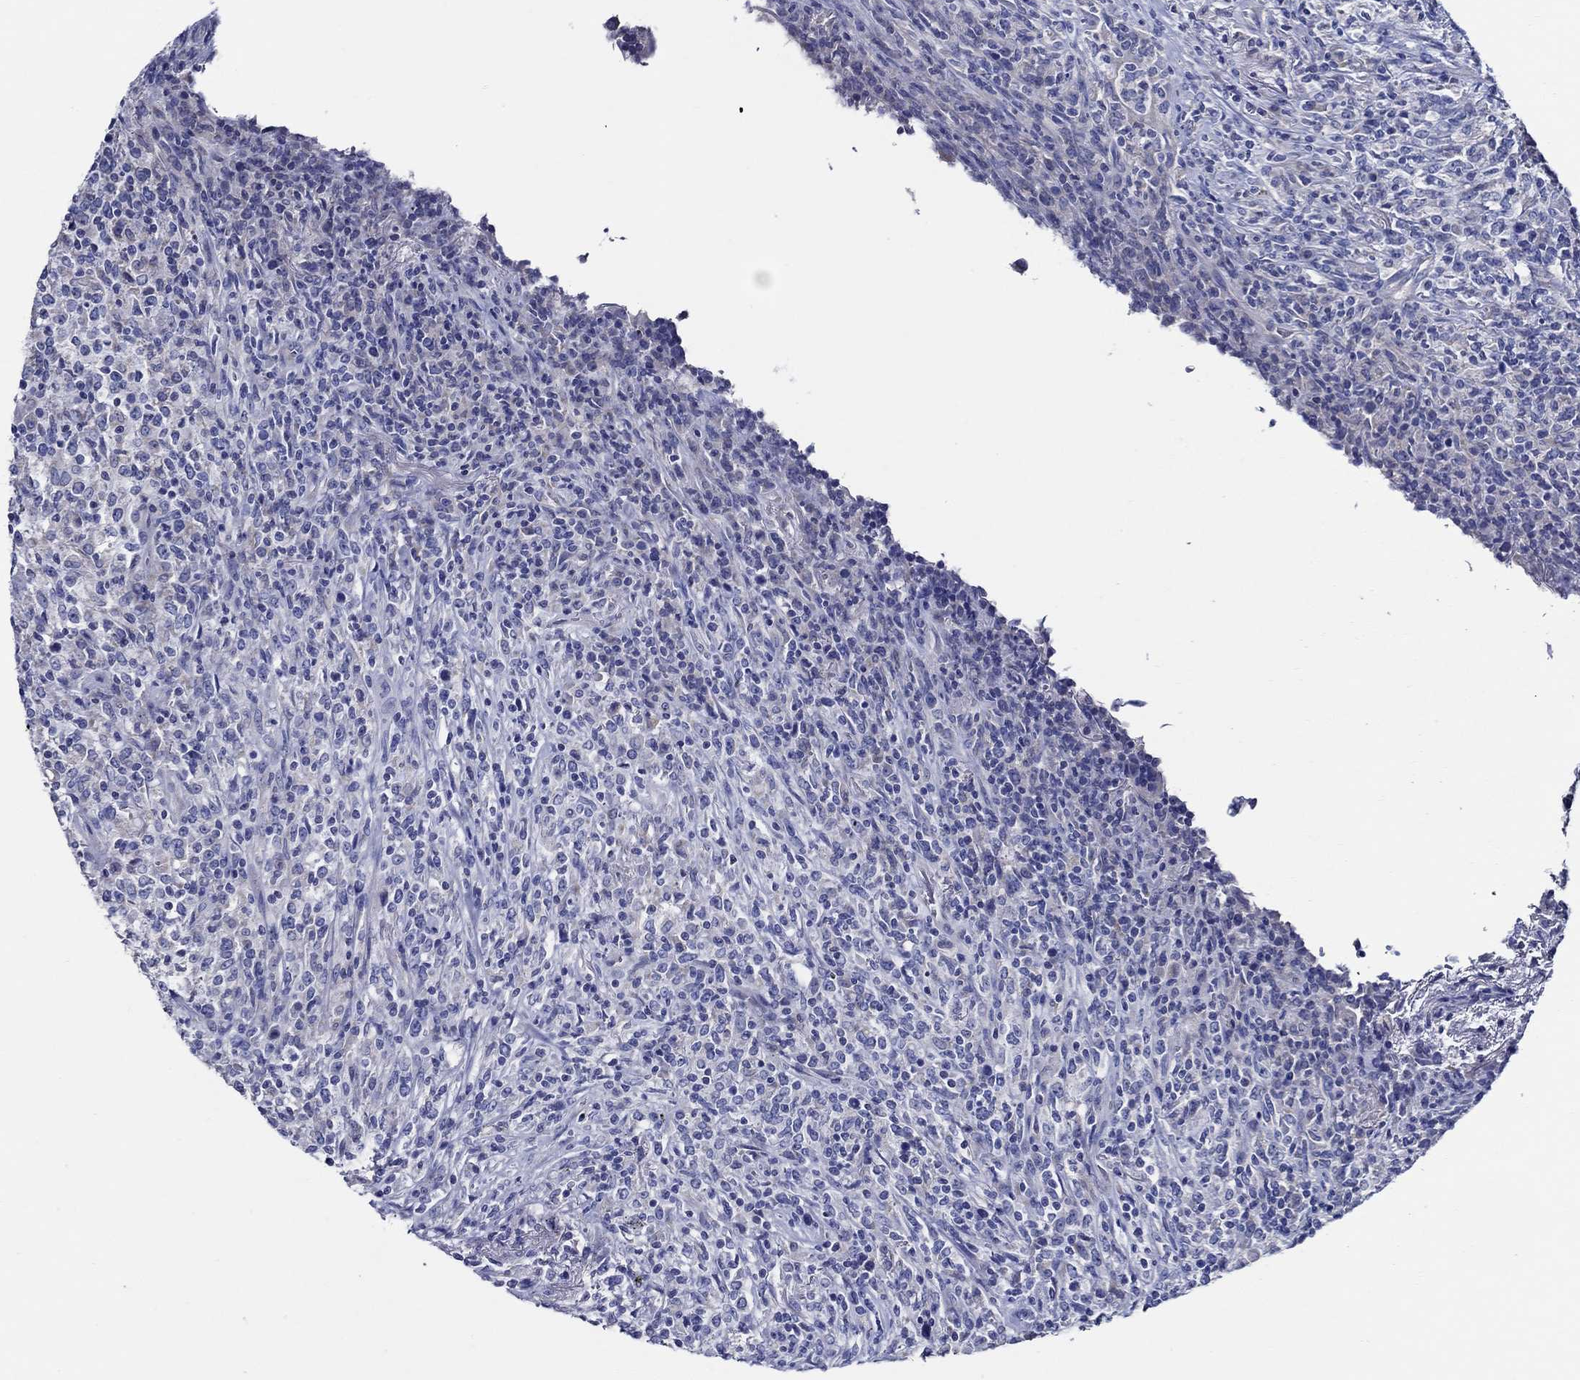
{"staining": {"intensity": "negative", "quantity": "none", "location": "none"}, "tissue": "lymphoma", "cell_type": "Tumor cells", "image_type": "cancer", "snomed": [{"axis": "morphology", "description": "Malignant lymphoma, non-Hodgkin's type, High grade"}, {"axis": "topography", "description": "Lung"}], "caption": "Tumor cells are negative for brown protein staining in malignant lymphoma, non-Hodgkin's type (high-grade).", "gene": "SKOR1", "patient": {"sex": "male", "age": 79}}